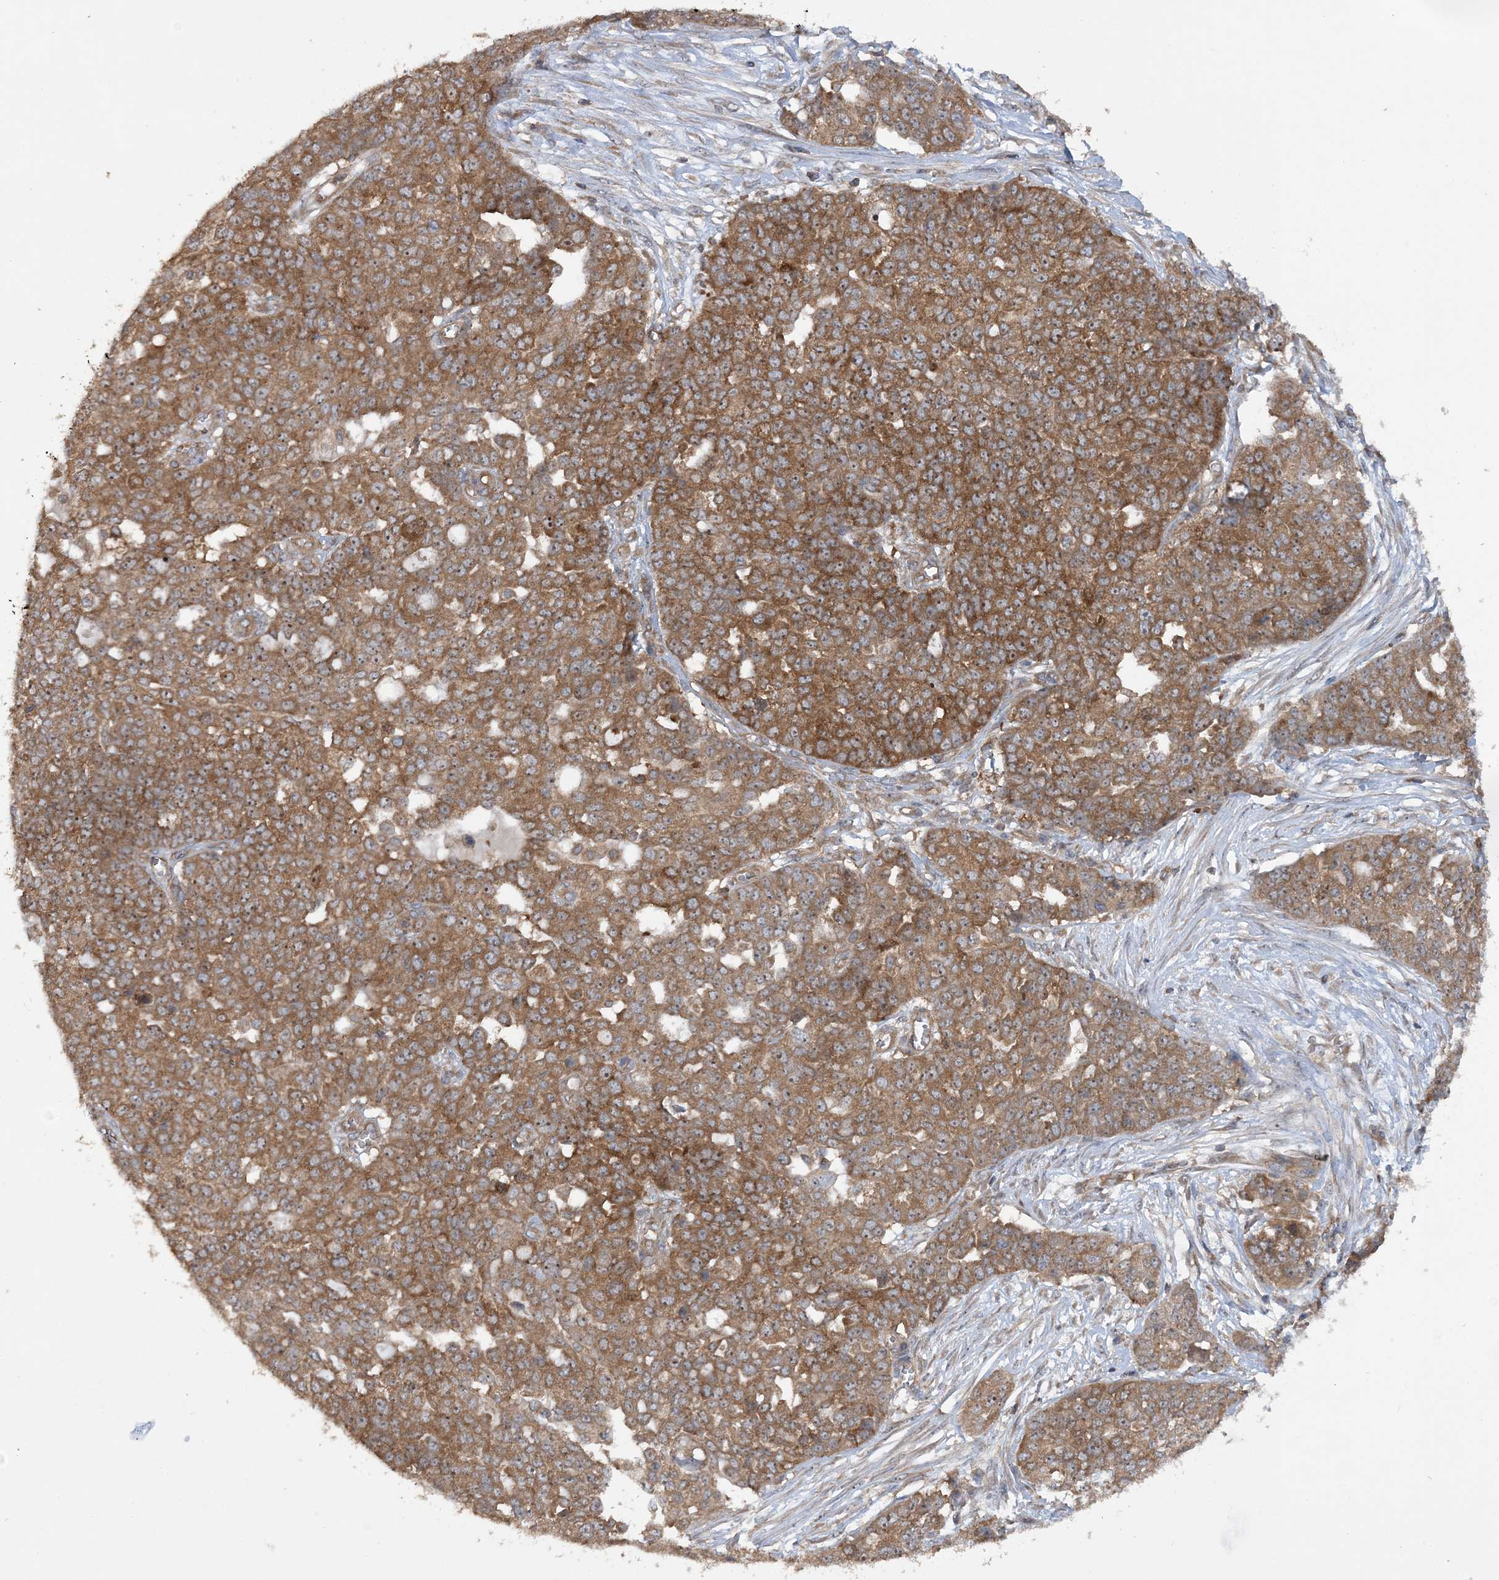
{"staining": {"intensity": "moderate", "quantity": ">75%", "location": "cytoplasmic/membranous"}, "tissue": "ovarian cancer", "cell_type": "Tumor cells", "image_type": "cancer", "snomed": [{"axis": "morphology", "description": "Cystadenocarcinoma, serous, NOS"}, {"axis": "topography", "description": "Soft tissue"}, {"axis": "topography", "description": "Ovary"}], "caption": "Ovarian cancer was stained to show a protein in brown. There is medium levels of moderate cytoplasmic/membranous positivity in approximately >75% of tumor cells.", "gene": "ACAP2", "patient": {"sex": "female", "age": 57}}